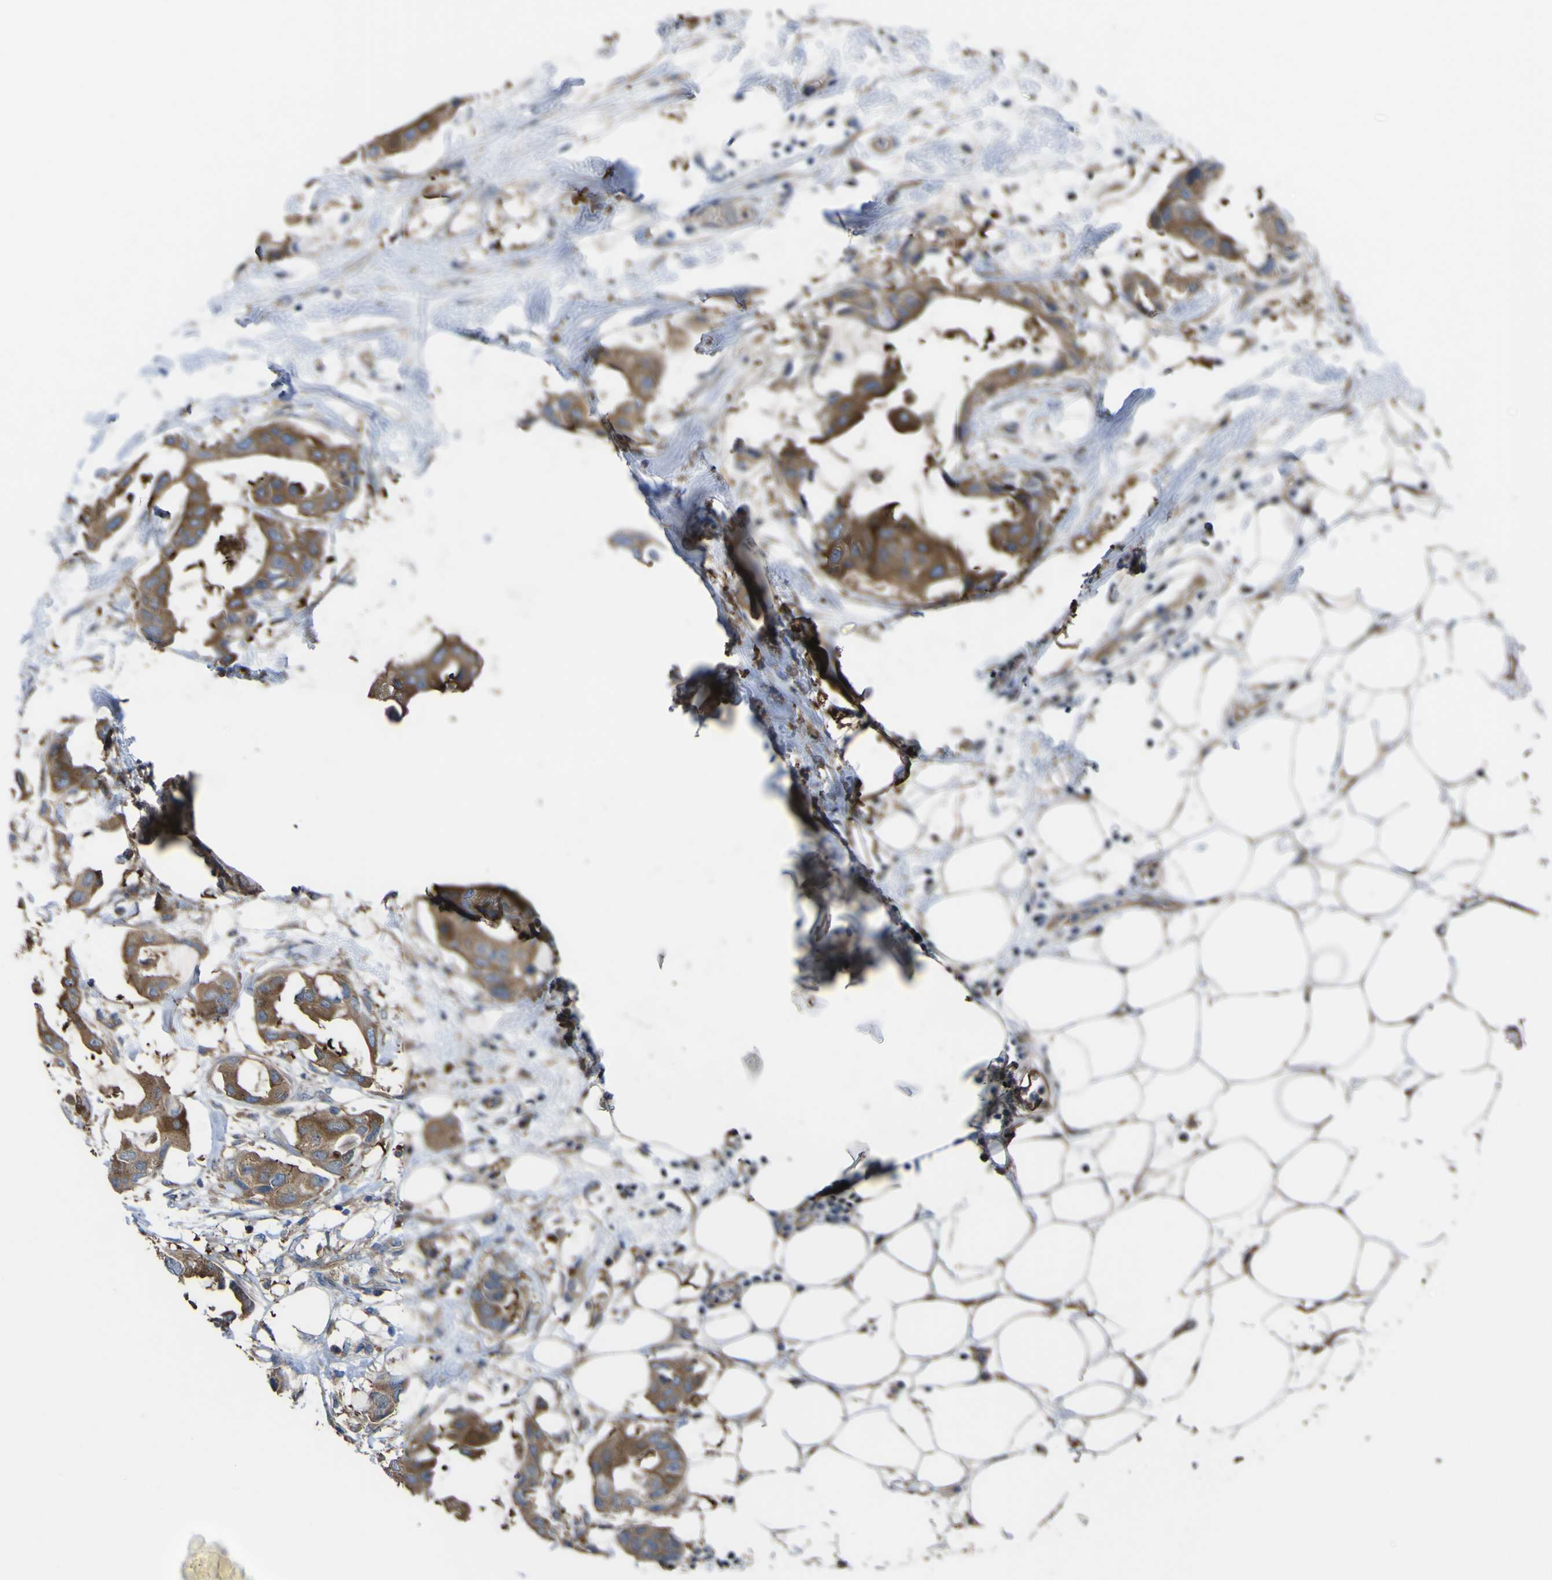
{"staining": {"intensity": "moderate", "quantity": ">75%", "location": "cytoplasmic/membranous"}, "tissue": "breast cancer", "cell_type": "Tumor cells", "image_type": "cancer", "snomed": [{"axis": "morphology", "description": "Duct carcinoma"}, {"axis": "topography", "description": "Breast"}], "caption": "Immunohistochemistry of intraductal carcinoma (breast) shows medium levels of moderate cytoplasmic/membranous positivity in approximately >75% of tumor cells. (Stains: DAB (3,3'-diaminobenzidine) in brown, nuclei in blue, Microscopy: brightfield microscopy at high magnification).", "gene": "FBXO30", "patient": {"sex": "female", "age": 40}}